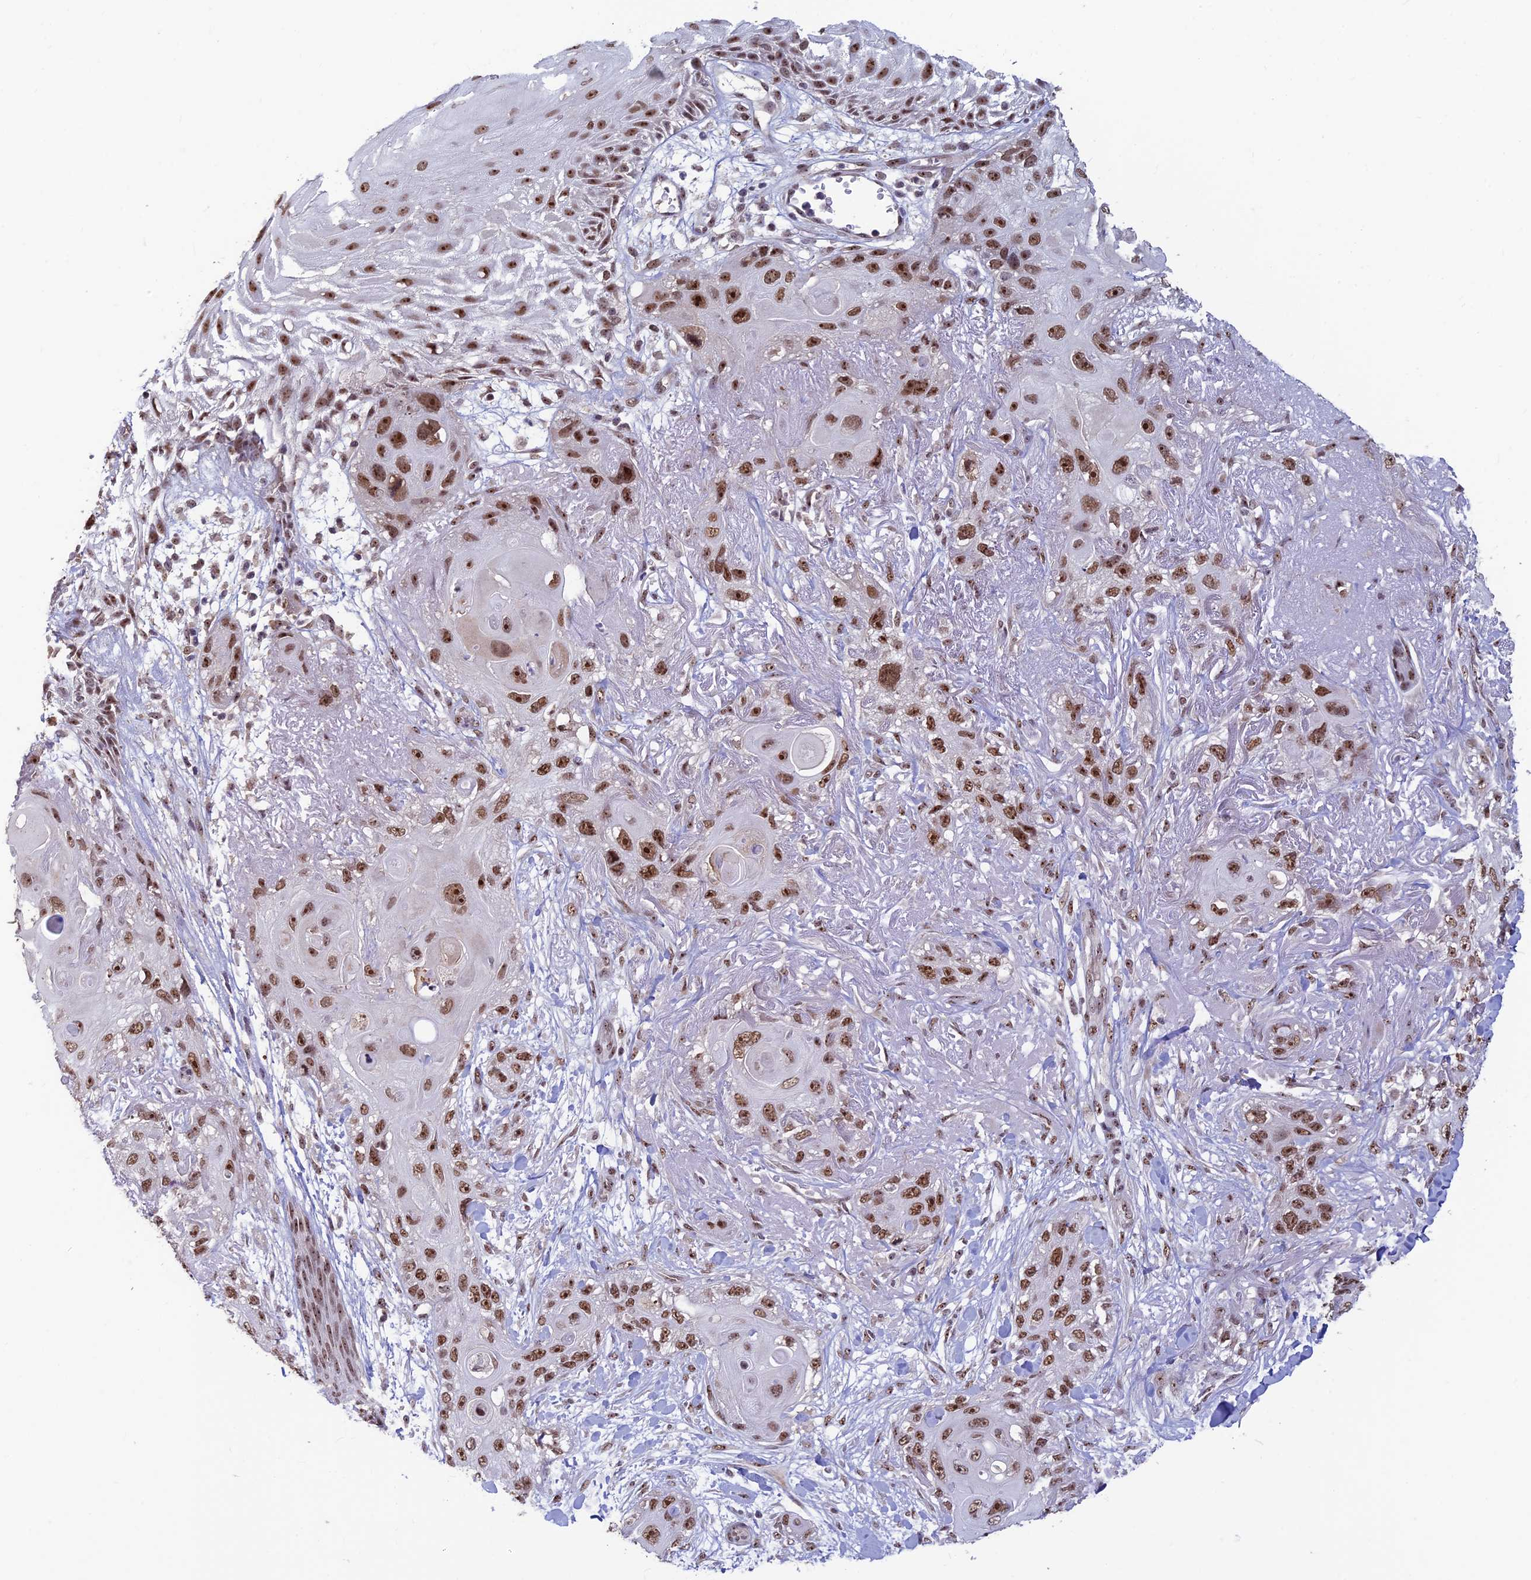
{"staining": {"intensity": "strong", "quantity": ">75%", "location": "nuclear"}, "tissue": "skin cancer", "cell_type": "Tumor cells", "image_type": "cancer", "snomed": [{"axis": "morphology", "description": "Normal tissue, NOS"}, {"axis": "morphology", "description": "Squamous cell carcinoma, NOS"}, {"axis": "topography", "description": "Skin"}], "caption": "An IHC histopathology image of neoplastic tissue is shown. Protein staining in brown shows strong nuclear positivity in skin cancer (squamous cell carcinoma) within tumor cells.", "gene": "POLR1G", "patient": {"sex": "male", "age": 72}}